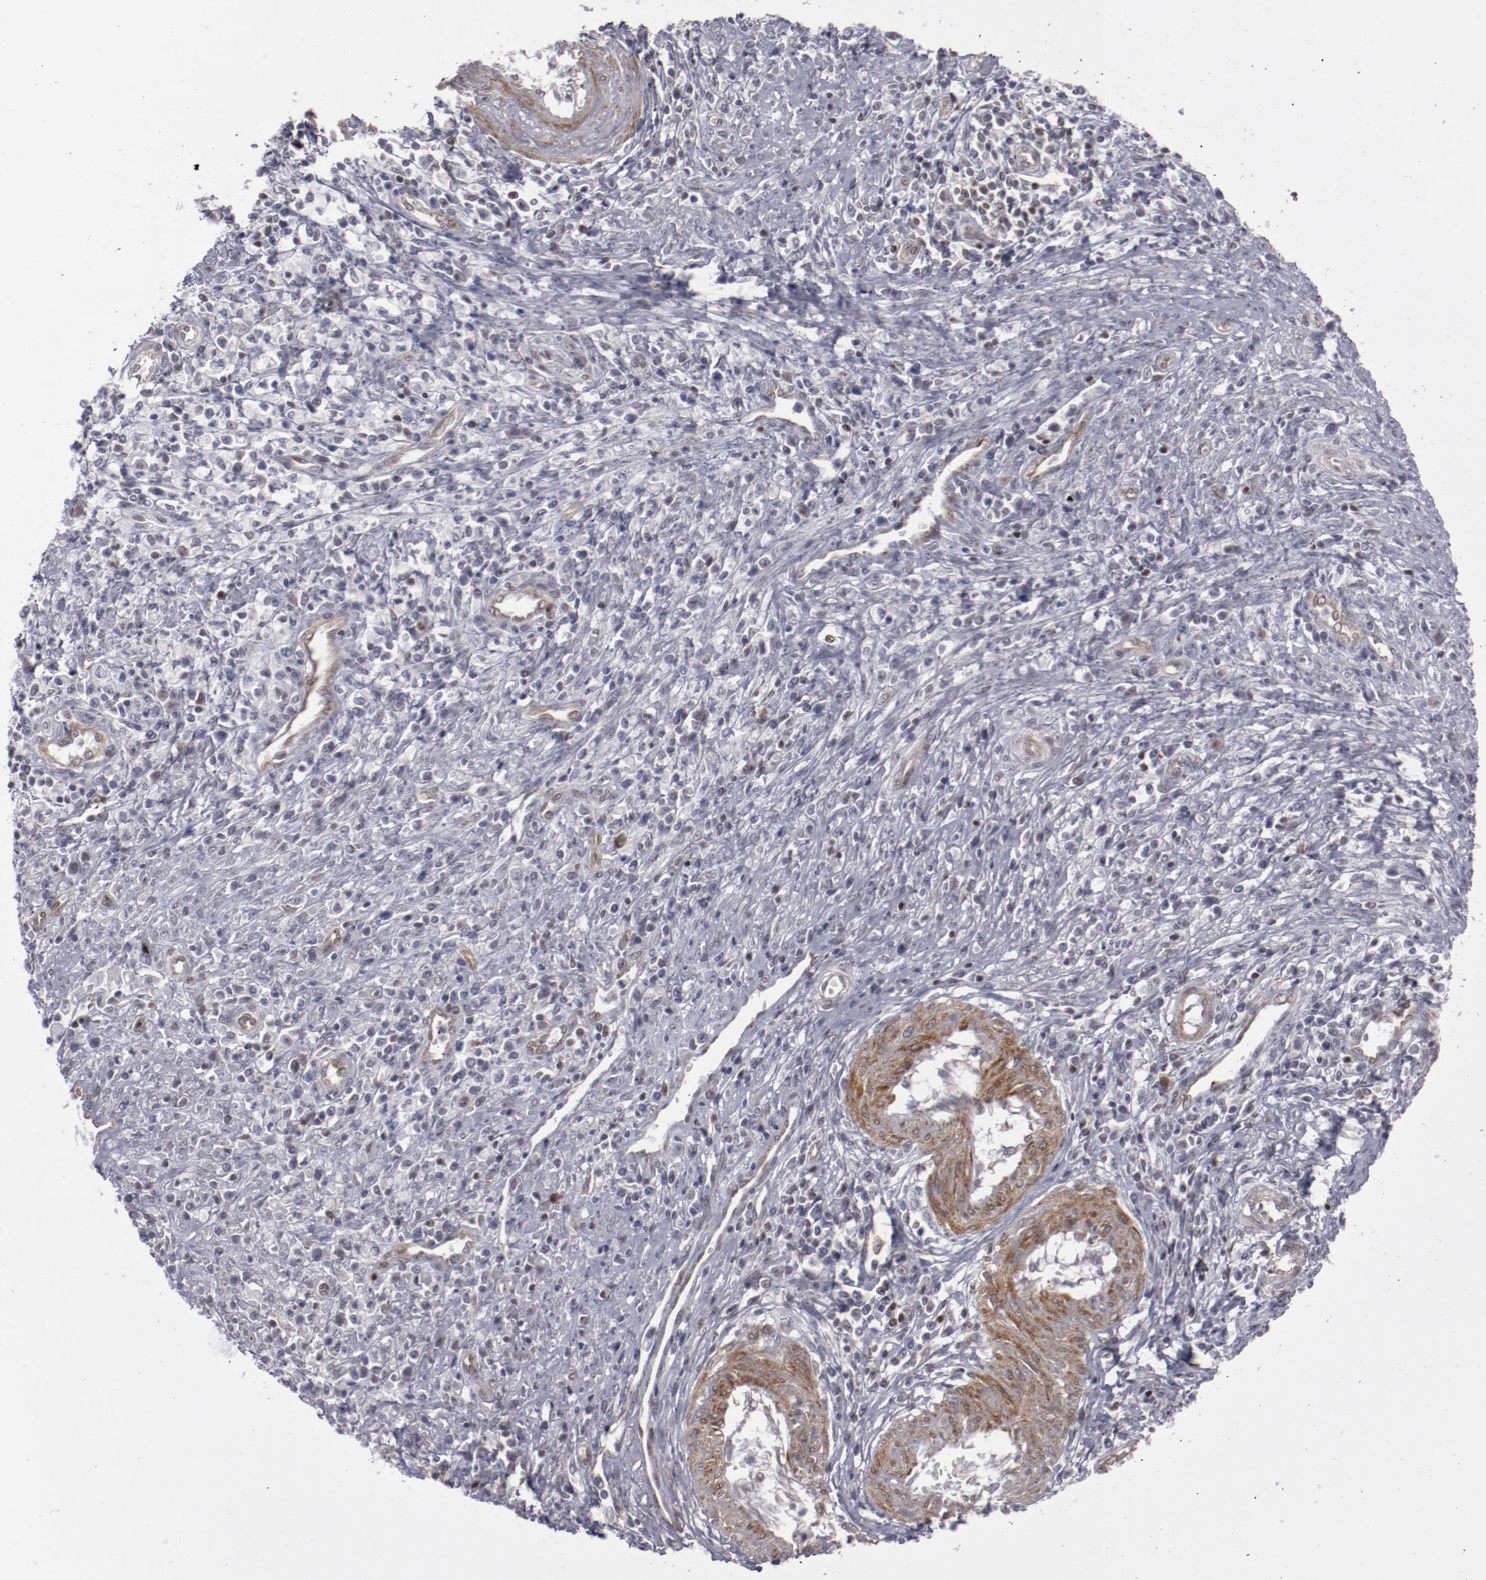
{"staining": {"intensity": "negative", "quantity": "none", "location": "none"}, "tissue": "cervical cancer", "cell_type": "Tumor cells", "image_type": "cancer", "snomed": [{"axis": "morphology", "description": "Adenocarcinoma, NOS"}, {"axis": "topography", "description": "Cervix"}], "caption": "The IHC histopathology image has no significant positivity in tumor cells of cervical cancer tissue.", "gene": "LEF1", "patient": {"sex": "female", "age": 36}}